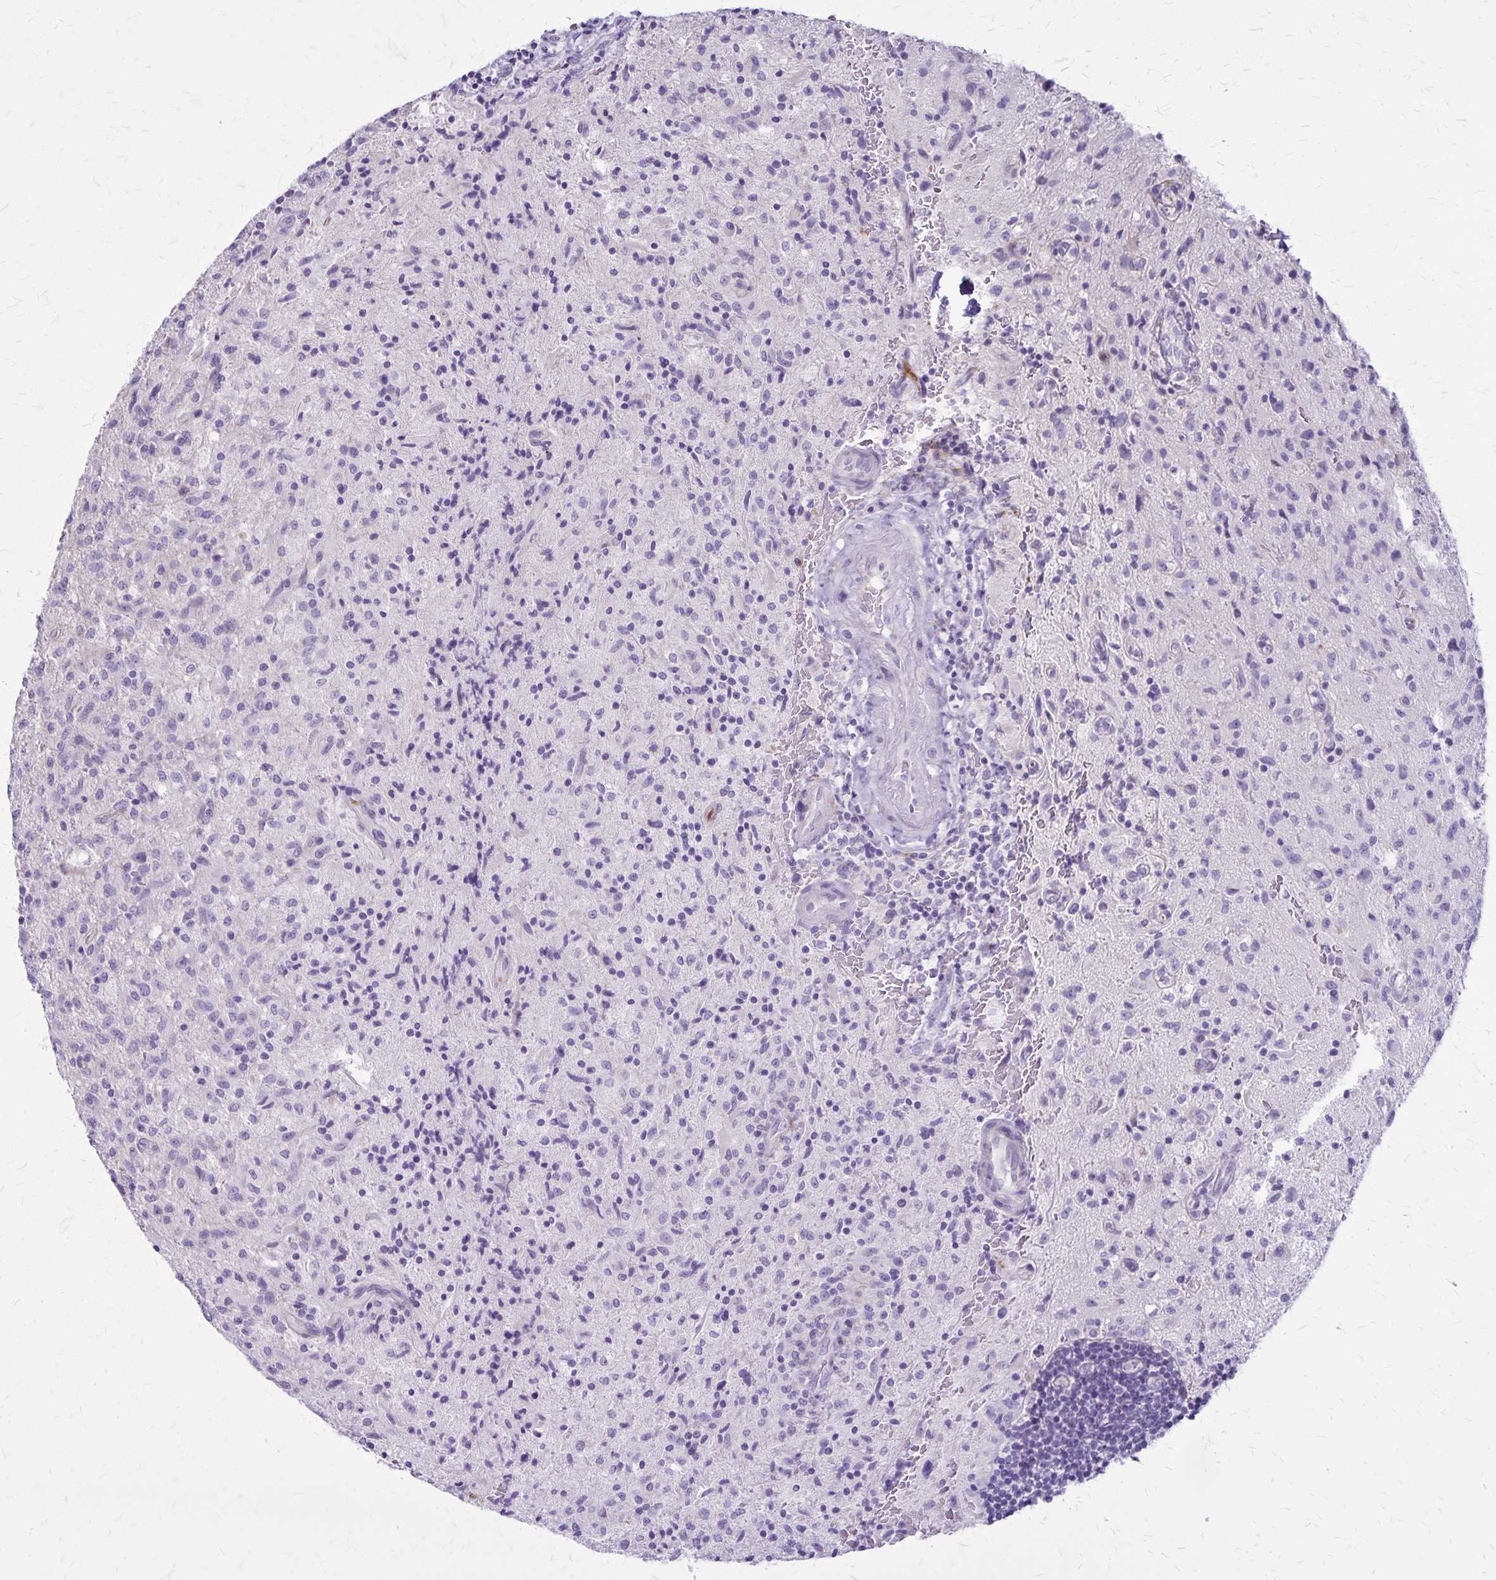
{"staining": {"intensity": "negative", "quantity": "none", "location": "none"}, "tissue": "glioma", "cell_type": "Tumor cells", "image_type": "cancer", "snomed": [{"axis": "morphology", "description": "Glioma, malignant, High grade"}, {"axis": "topography", "description": "Brain"}], "caption": "Glioma stained for a protein using immunohistochemistry exhibits no expression tumor cells.", "gene": "GP9", "patient": {"sex": "male", "age": 68}}